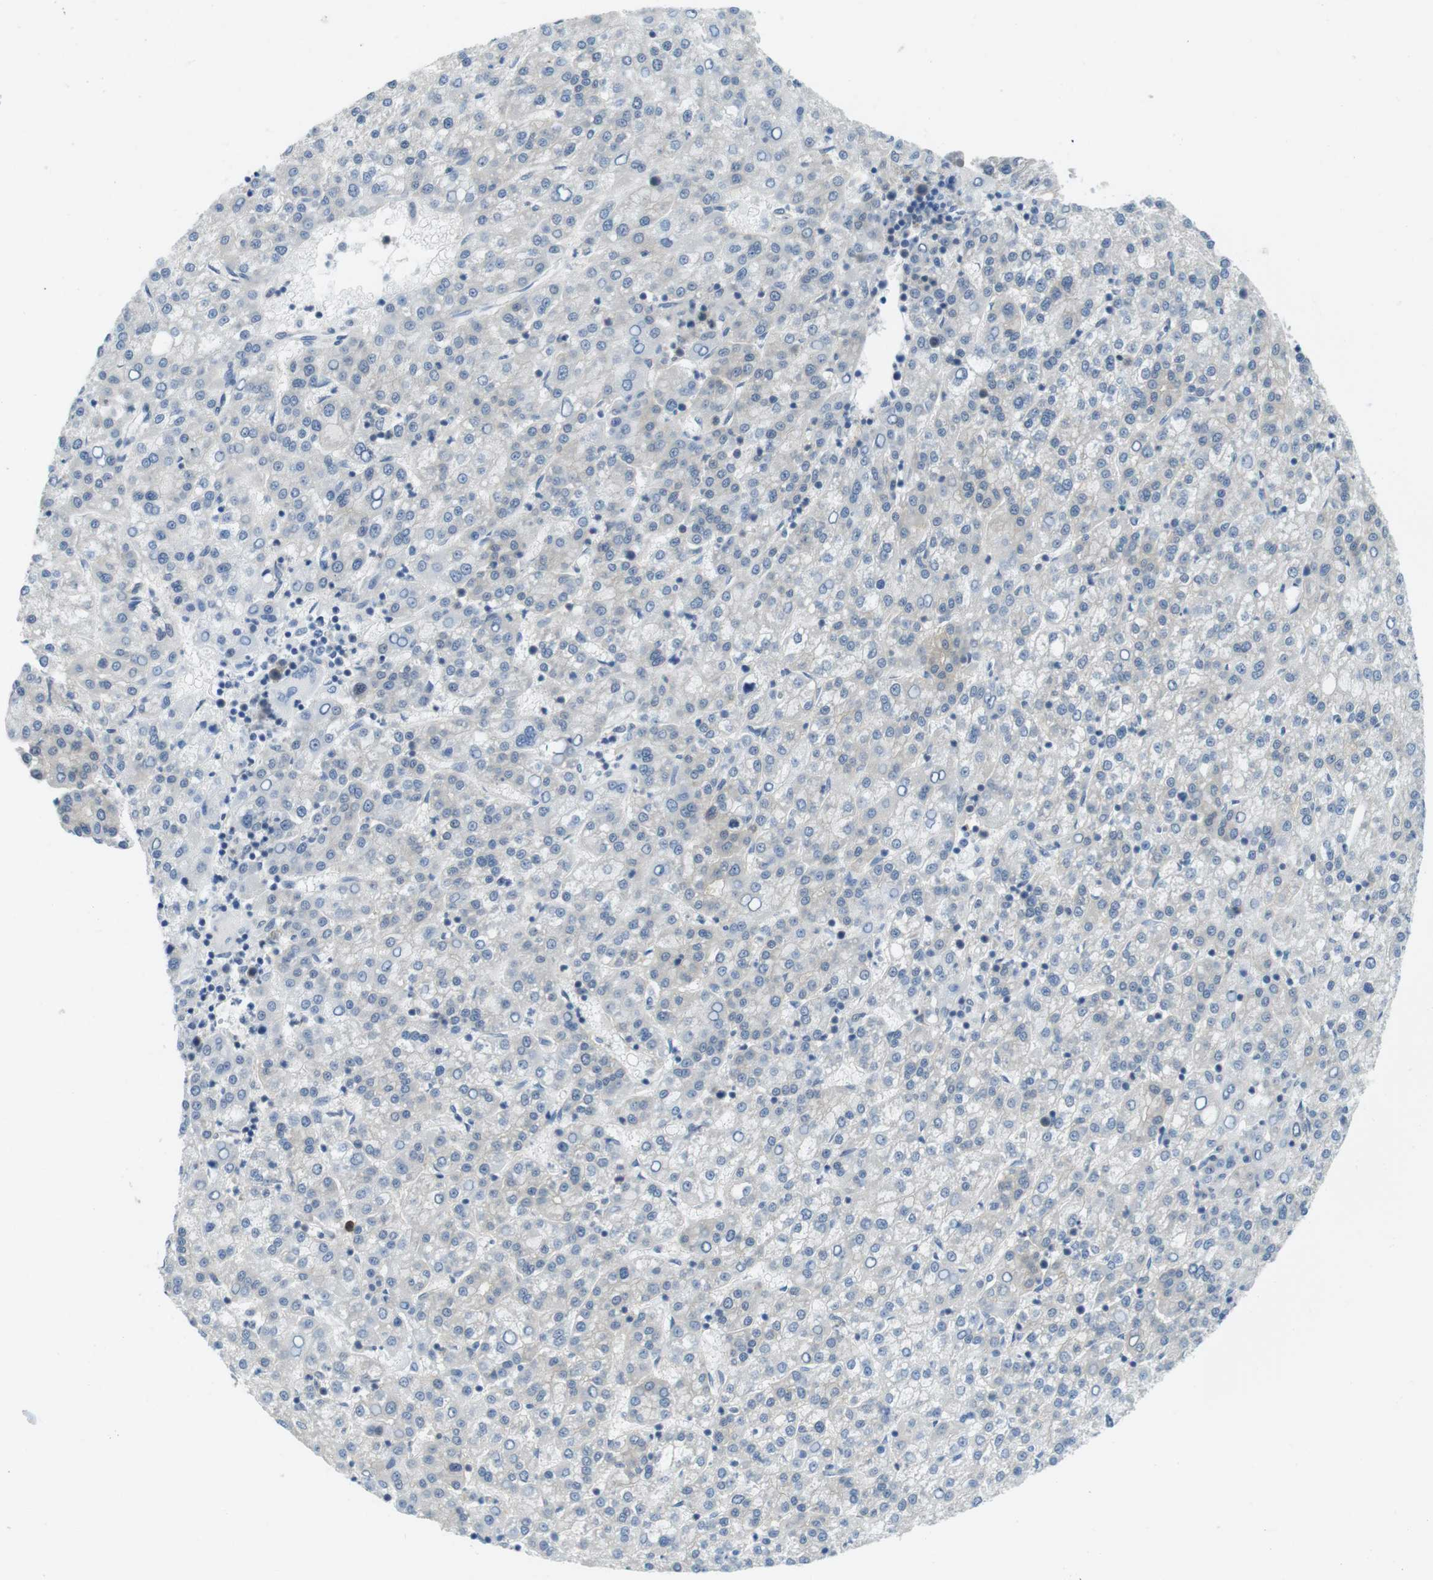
{"staining": {"intensity": "negative", "quantity": "none", "location": "none"}, "tissue": "liver cancer", "cell_type": "Tumor cells", "image_type": "cancer", "snomed": [{"axis": "morphology", "description": "Carcinoma, Hepatocellular, NOS"}, {"axis": "topography", "description": "Liver"}], "caption": "Immunohistochemistry photomicrograph of neoplastic tissue: human liver cancer (hepatocellular carcinoma) stained with DAB (3,3'-diaminobenzidine) displays no significant protein expression in tumor cells.", "gene": "CASP2", "patient": {"sex": "female", "age": 58}}